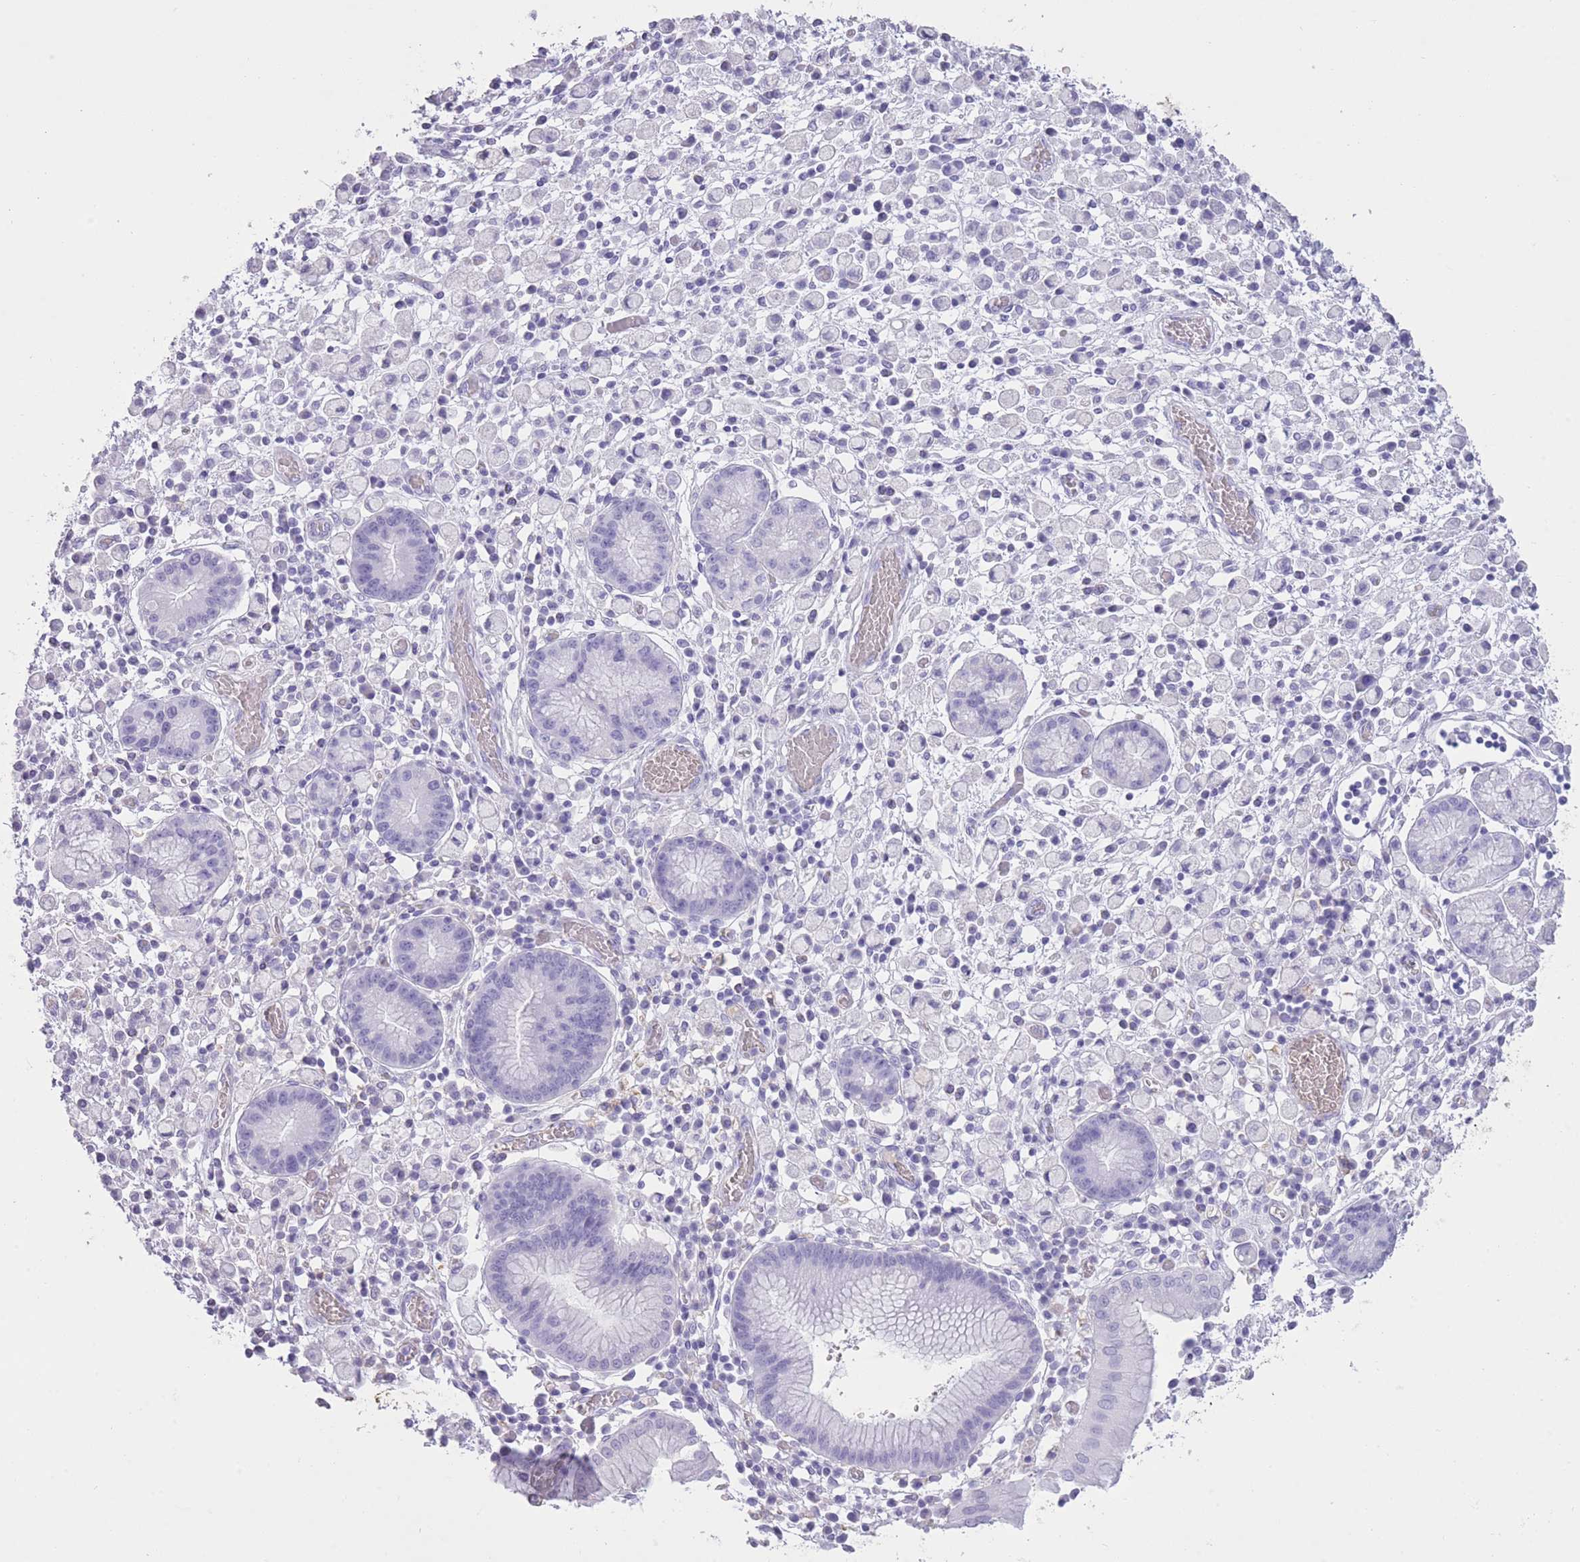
{"staining": {"intensity": "negative", "quantity": "none", "location": "none"}, "tissue": "stomach cancer", "cell_type": "Tumor cells", "image_type": "cancer", "snomed": [{"axis": "morphology", "description": "Adenocarcinoma, NOS"}, {"axis": "topography", "description": "Stomach"}], "caption": "This is a photomicrograph of immunohistochemistry (IHC) staining of adenocarcinoma (stomach), which shows no expression in tumor cells.", "gene": "AP3S2", "patient": {"sex": "male", "age": 77}}